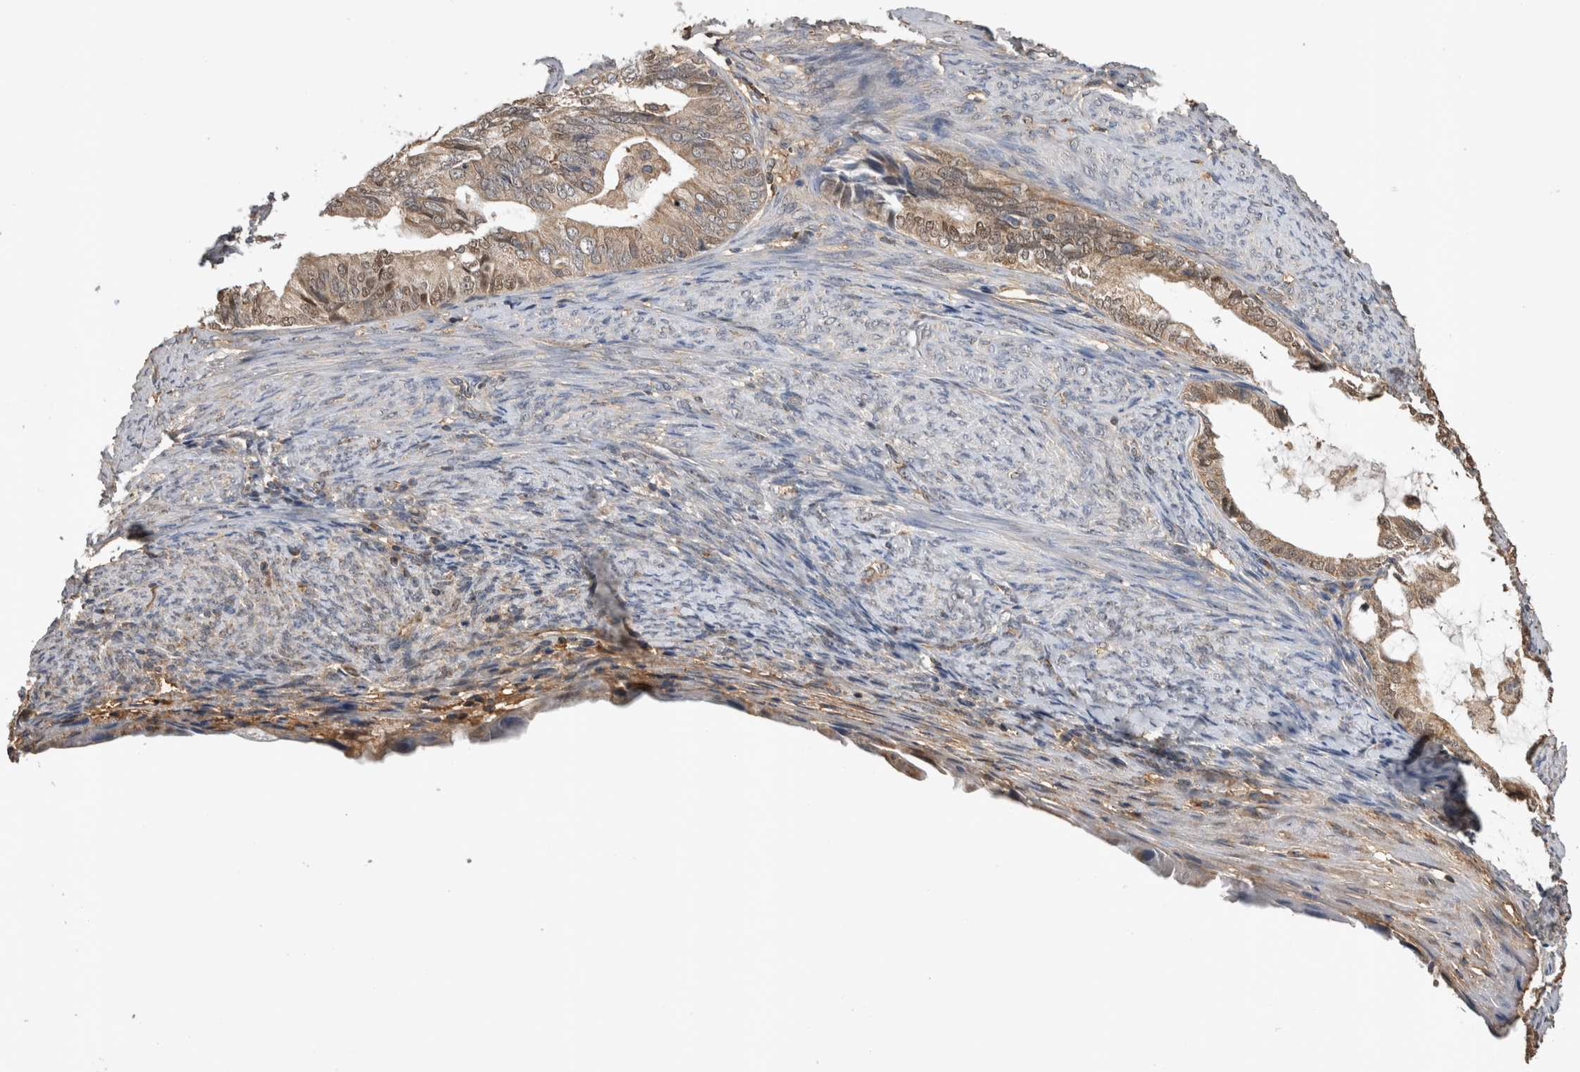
{"staining": {"intensity": "weak", "quantity": "25%-75%", "location": "cytoplasmic/membranous"}, "tissue": "endometrial cancer", "cell_type": "Tumor cells", "image_type": "cancer", "snomed": [{"axis": "morphology", "description": "Adenocarcinoma, NOS"}, {"axis": "topography", "description": "Endometrium"}], "caption": "Tumor cells display low levels of weak cytoplasmic/membranous staining in approximately 25%-75% of cells in human endometrial adenocarcinoma. Nuclei are stained in blue.", "gene": "PREP", "patient": {"sex": "female", "age": 86}}